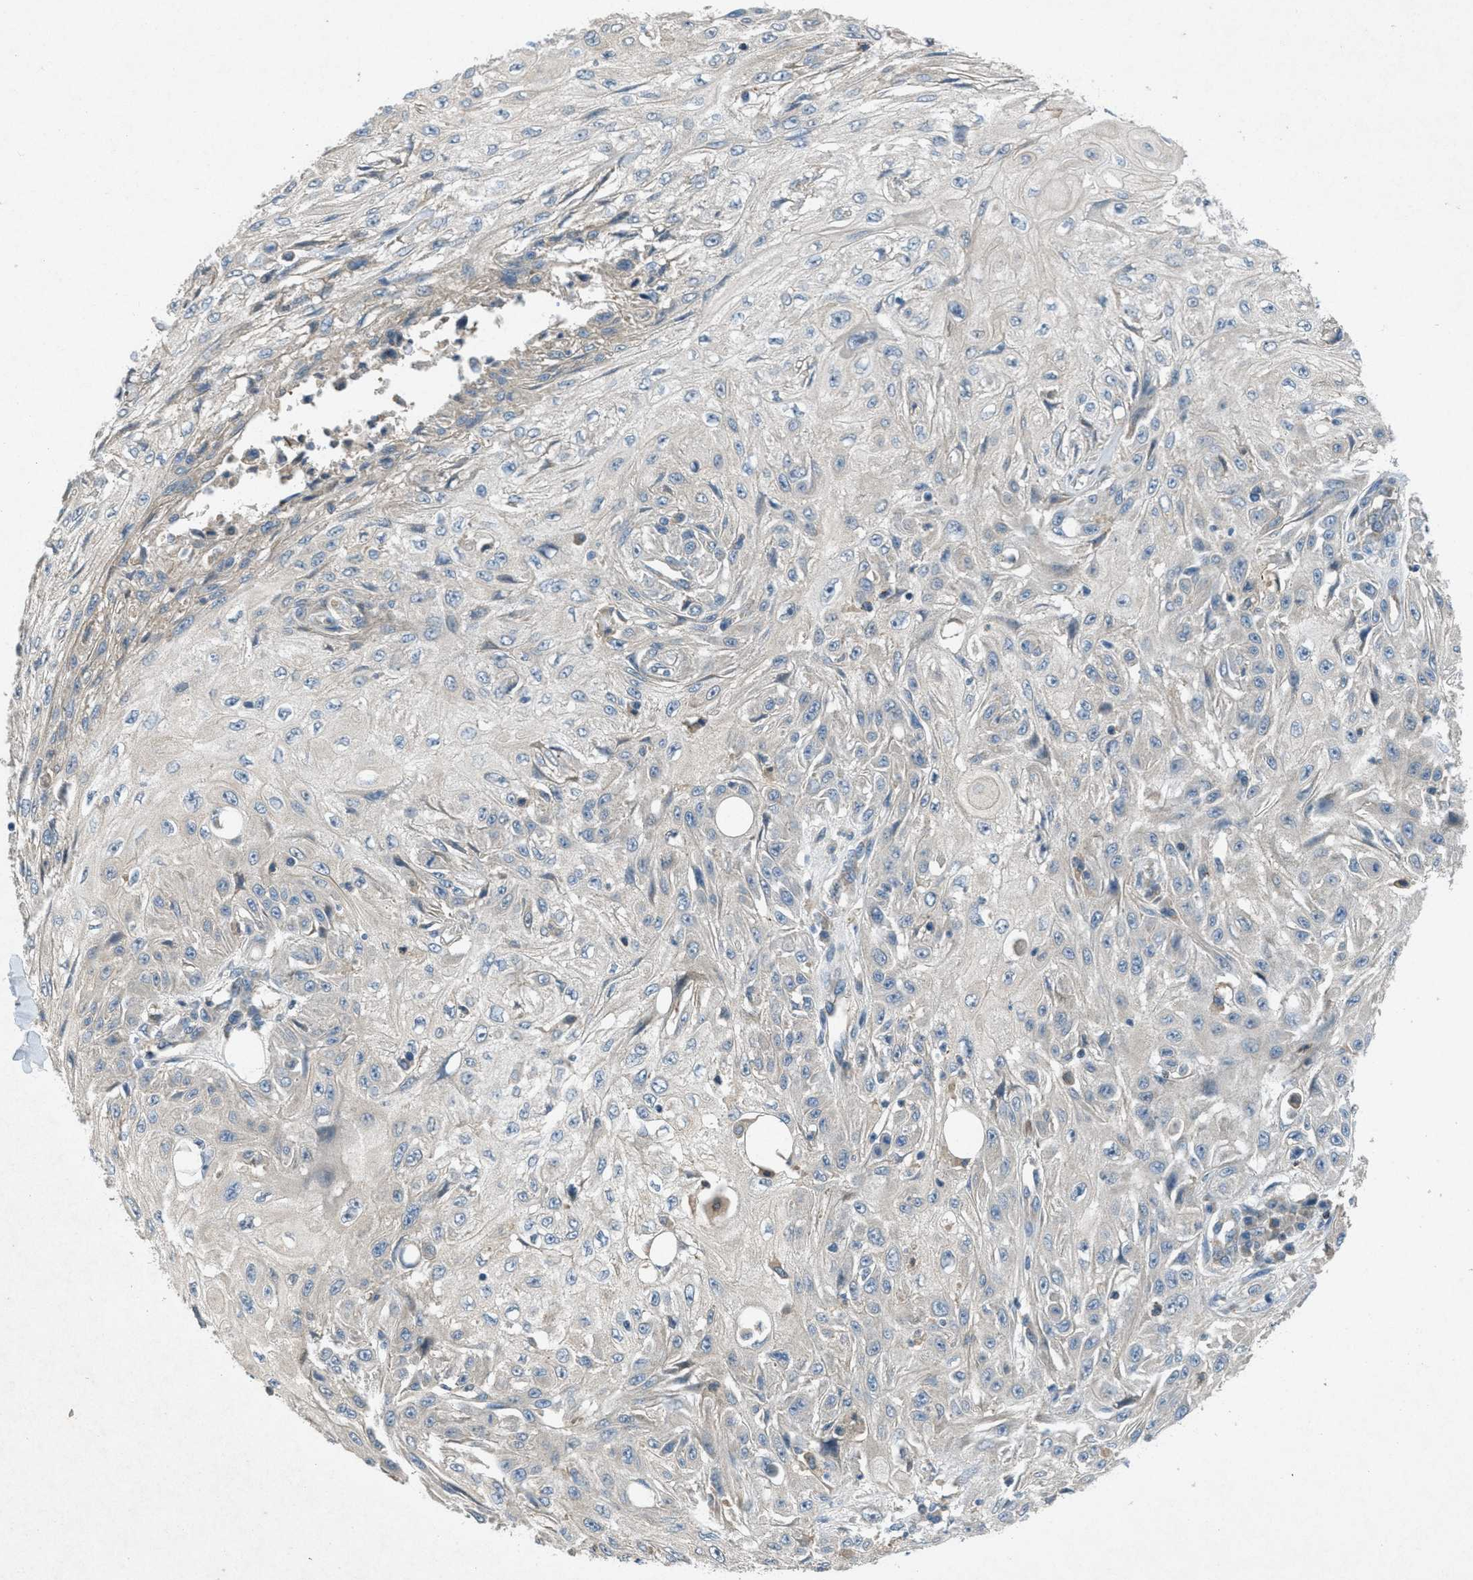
{"staining": {"intensity": "weak", "quantity": ">75%", "location": "cytoplasmic/membranous"}, "tissue": "skin cancer", "cell_type": "Tumor cells", "image_type": "cancer", "snomed": [{"axis": "morphology", "description": "Squamous cell carcinoma, NOS"}, {"axis": "topography", "description": "Skin"}], "caption": "This histopathology image displays immunohistochemistry staining of human squamous cell carcinoma (skin), with low weak cytoplasmic/membranous staining in about >75% of tumor cells.", "gene": "ADCY6", "patient": {"sex": "male", "age": 75}}